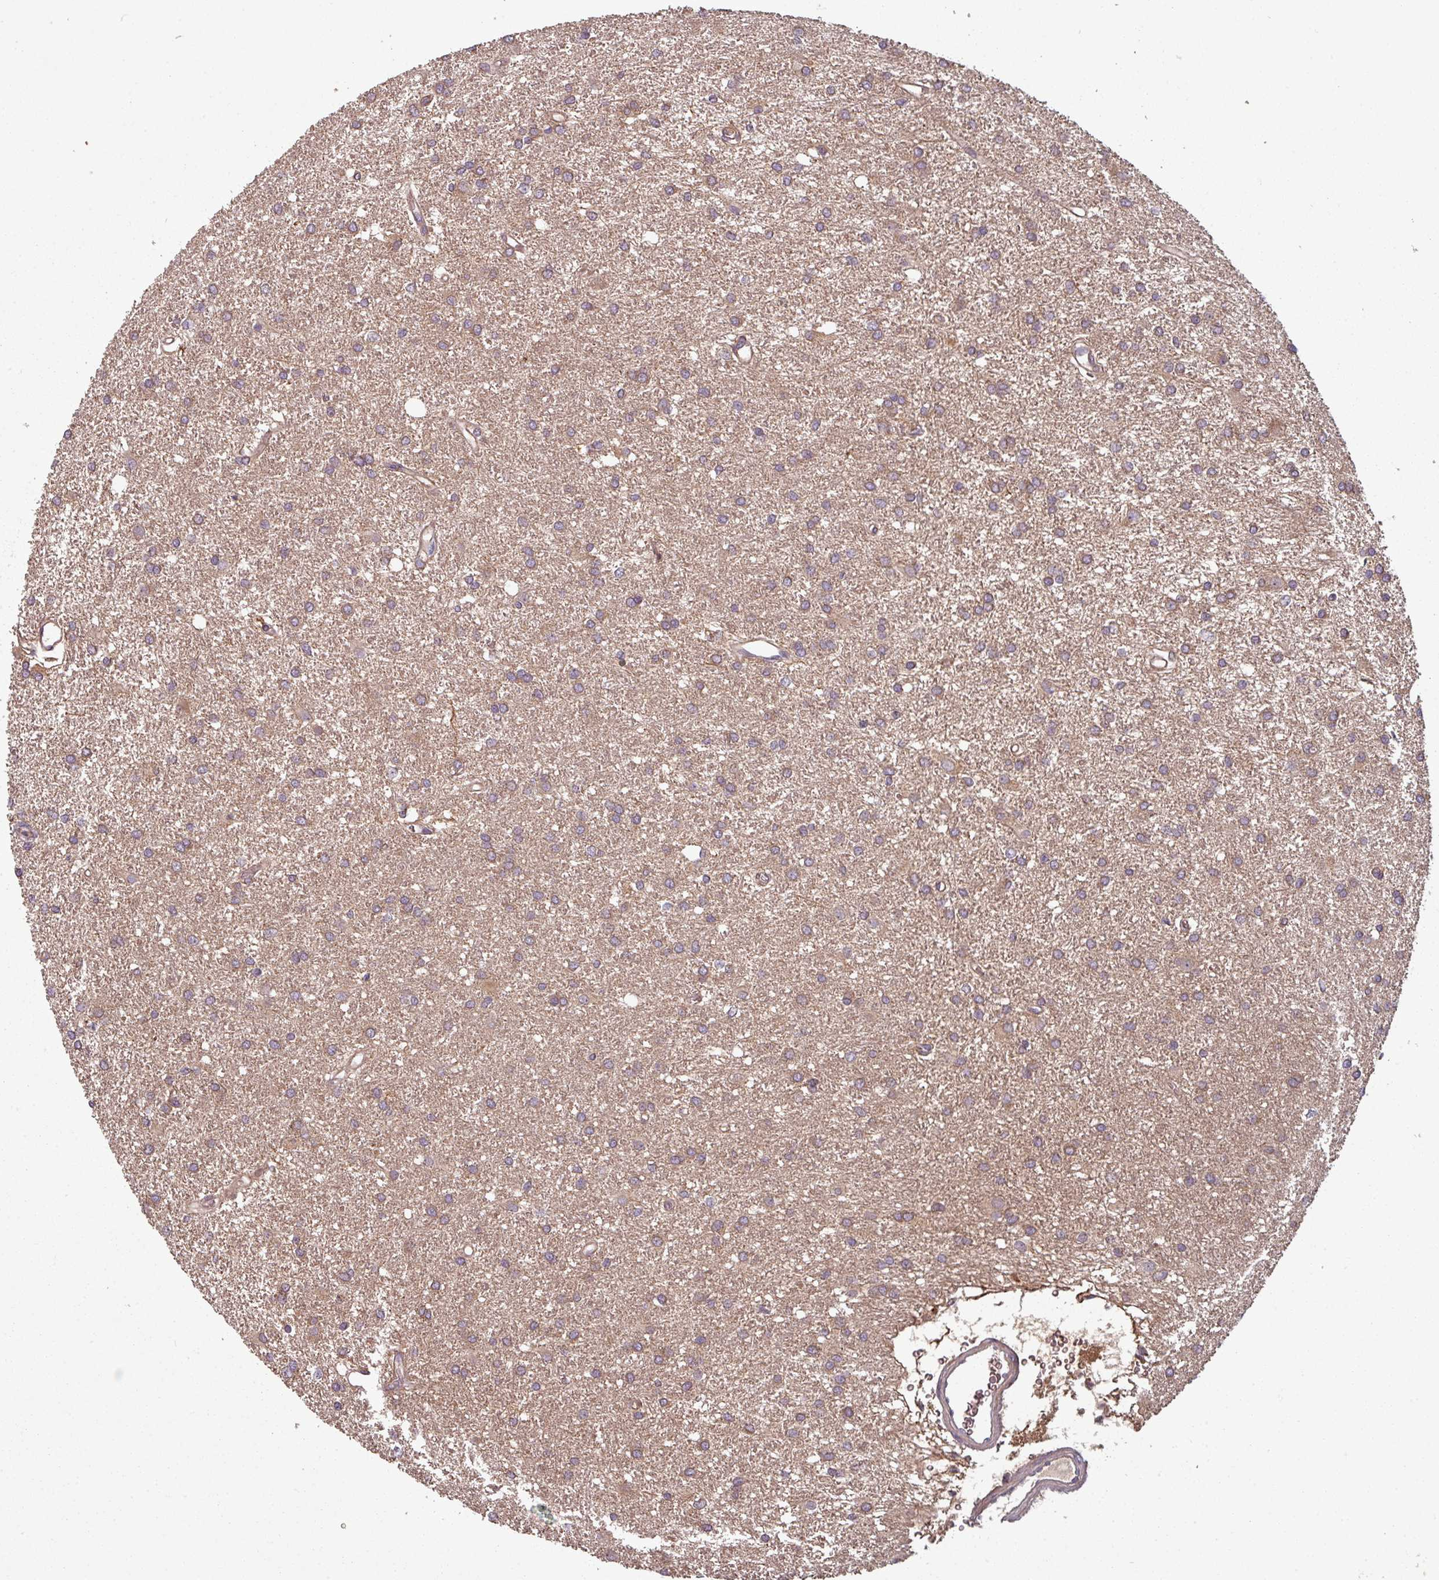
{"staining": {"intensity": "weak", "quantity": ">75%", "location": "cytoplasmic/membranous"}, "tissue": "glioma", "cell_type": "Tumor cells", "image_type": "cancer", "snomed": [{"axis": "morphology", "description": "Glioma, malignant, High grade"}, {"axis": "topography", "description": "Brain"}], "caption": "Glioma tissue shows weak cytoplasmic/membranous positivity in approximately >75% of tumor cells", "gene": "GSKIP", "patient": {"sex": "female", "age": 50}}